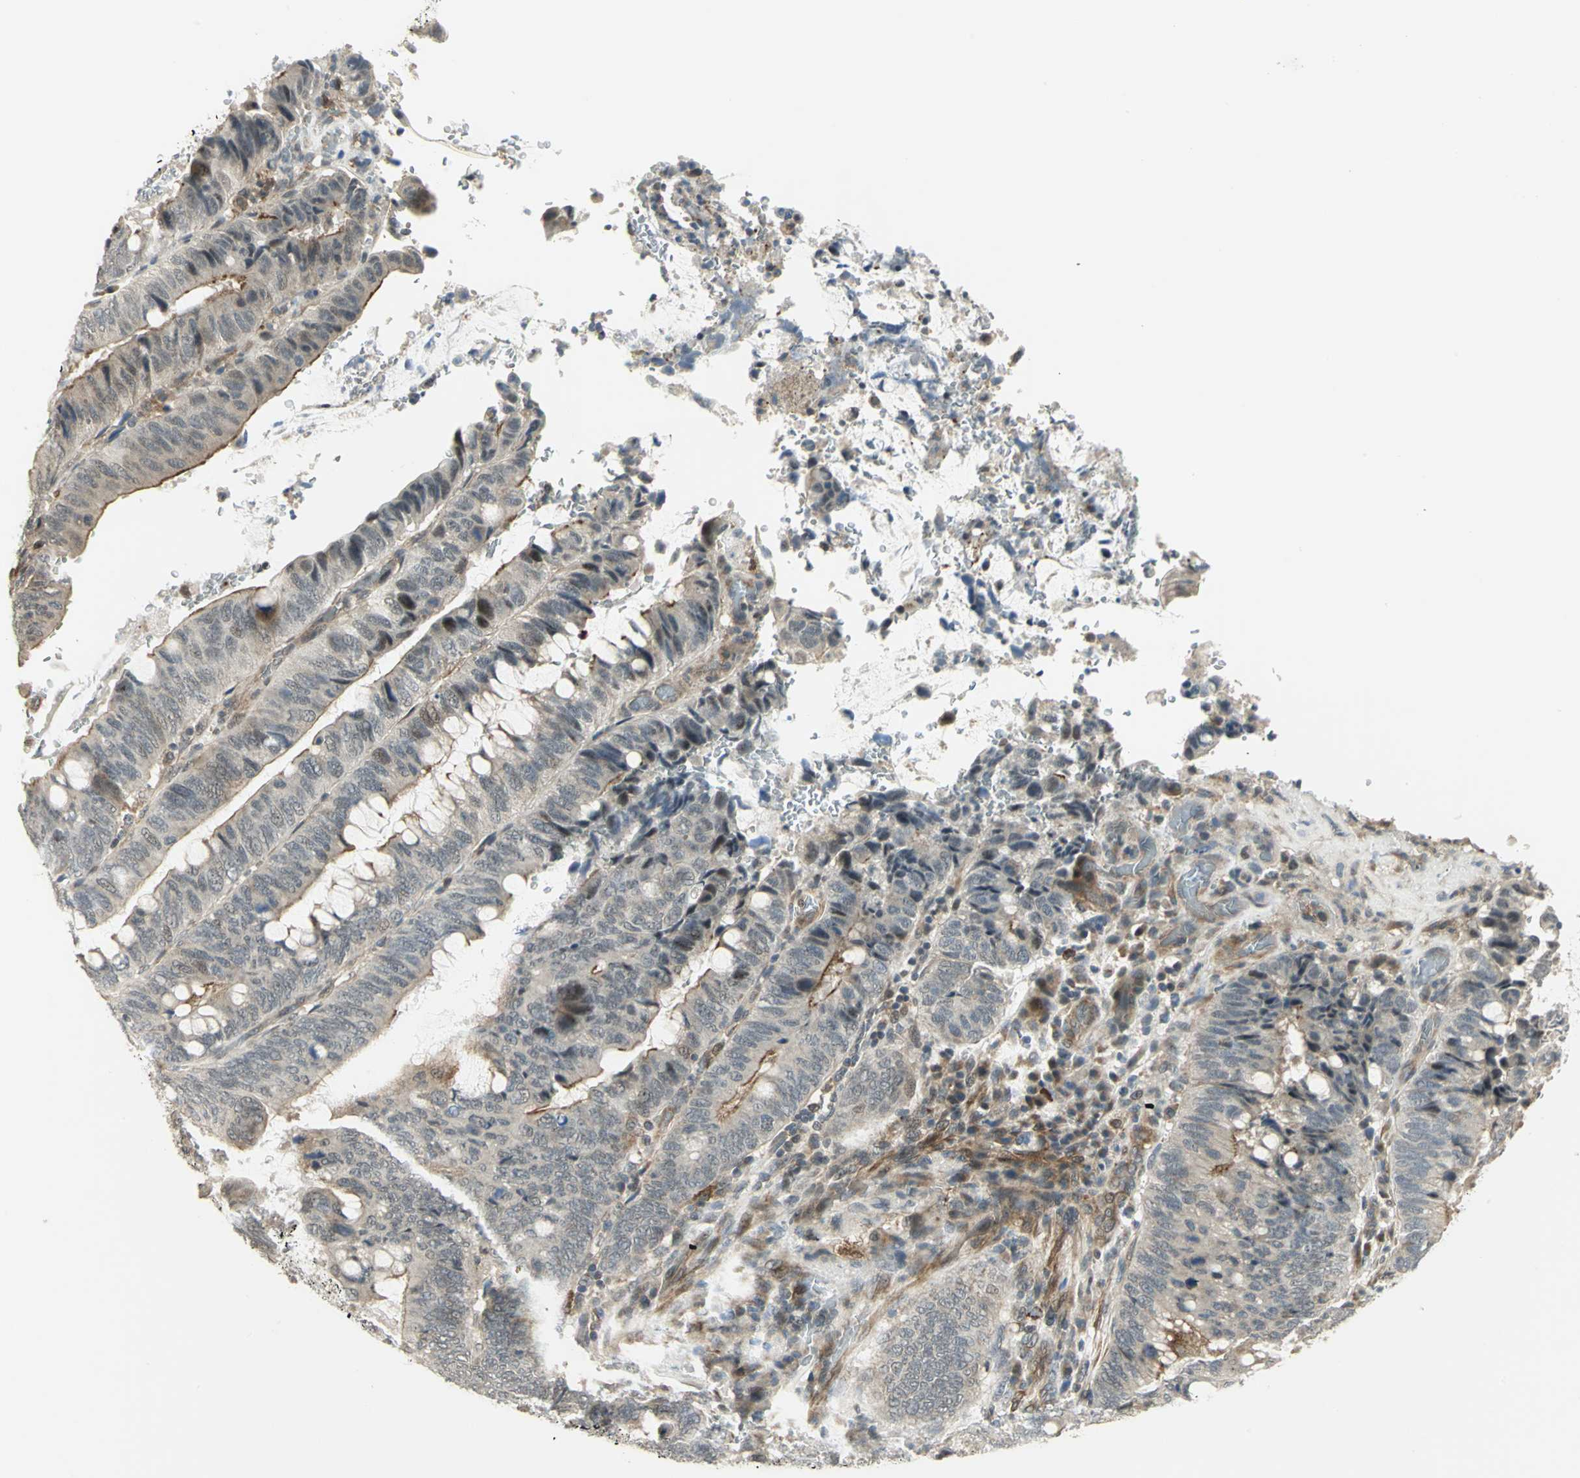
{"staining": {"intensity": "strong", "quantity": "25%-75%", "location": "cytoplasmic/membranous"}, "tissue": "colorectal cancer", "cell_type": "Tumor cells", "image_type": "cancer", "snomed": [{"axis": "morphology", "description": "Normal tissue, NOS"}, {"axis": "morphology", "description": "Adenocarcinoma, NOS"}, {"axis": "topography", "description": "Rectum"}, {"axis": "topography", "description": "Peripheral nerve tissue"}], "caption": "High-power microscopy captured an IHC image of colorectal cancer (adenocarcinoma), revealing strong cytoplasmic/membranous expression in about 25%-75% of tumor cells.", "gene": "PLAGL2", "patient": {"sex": "male", "age": 92}}